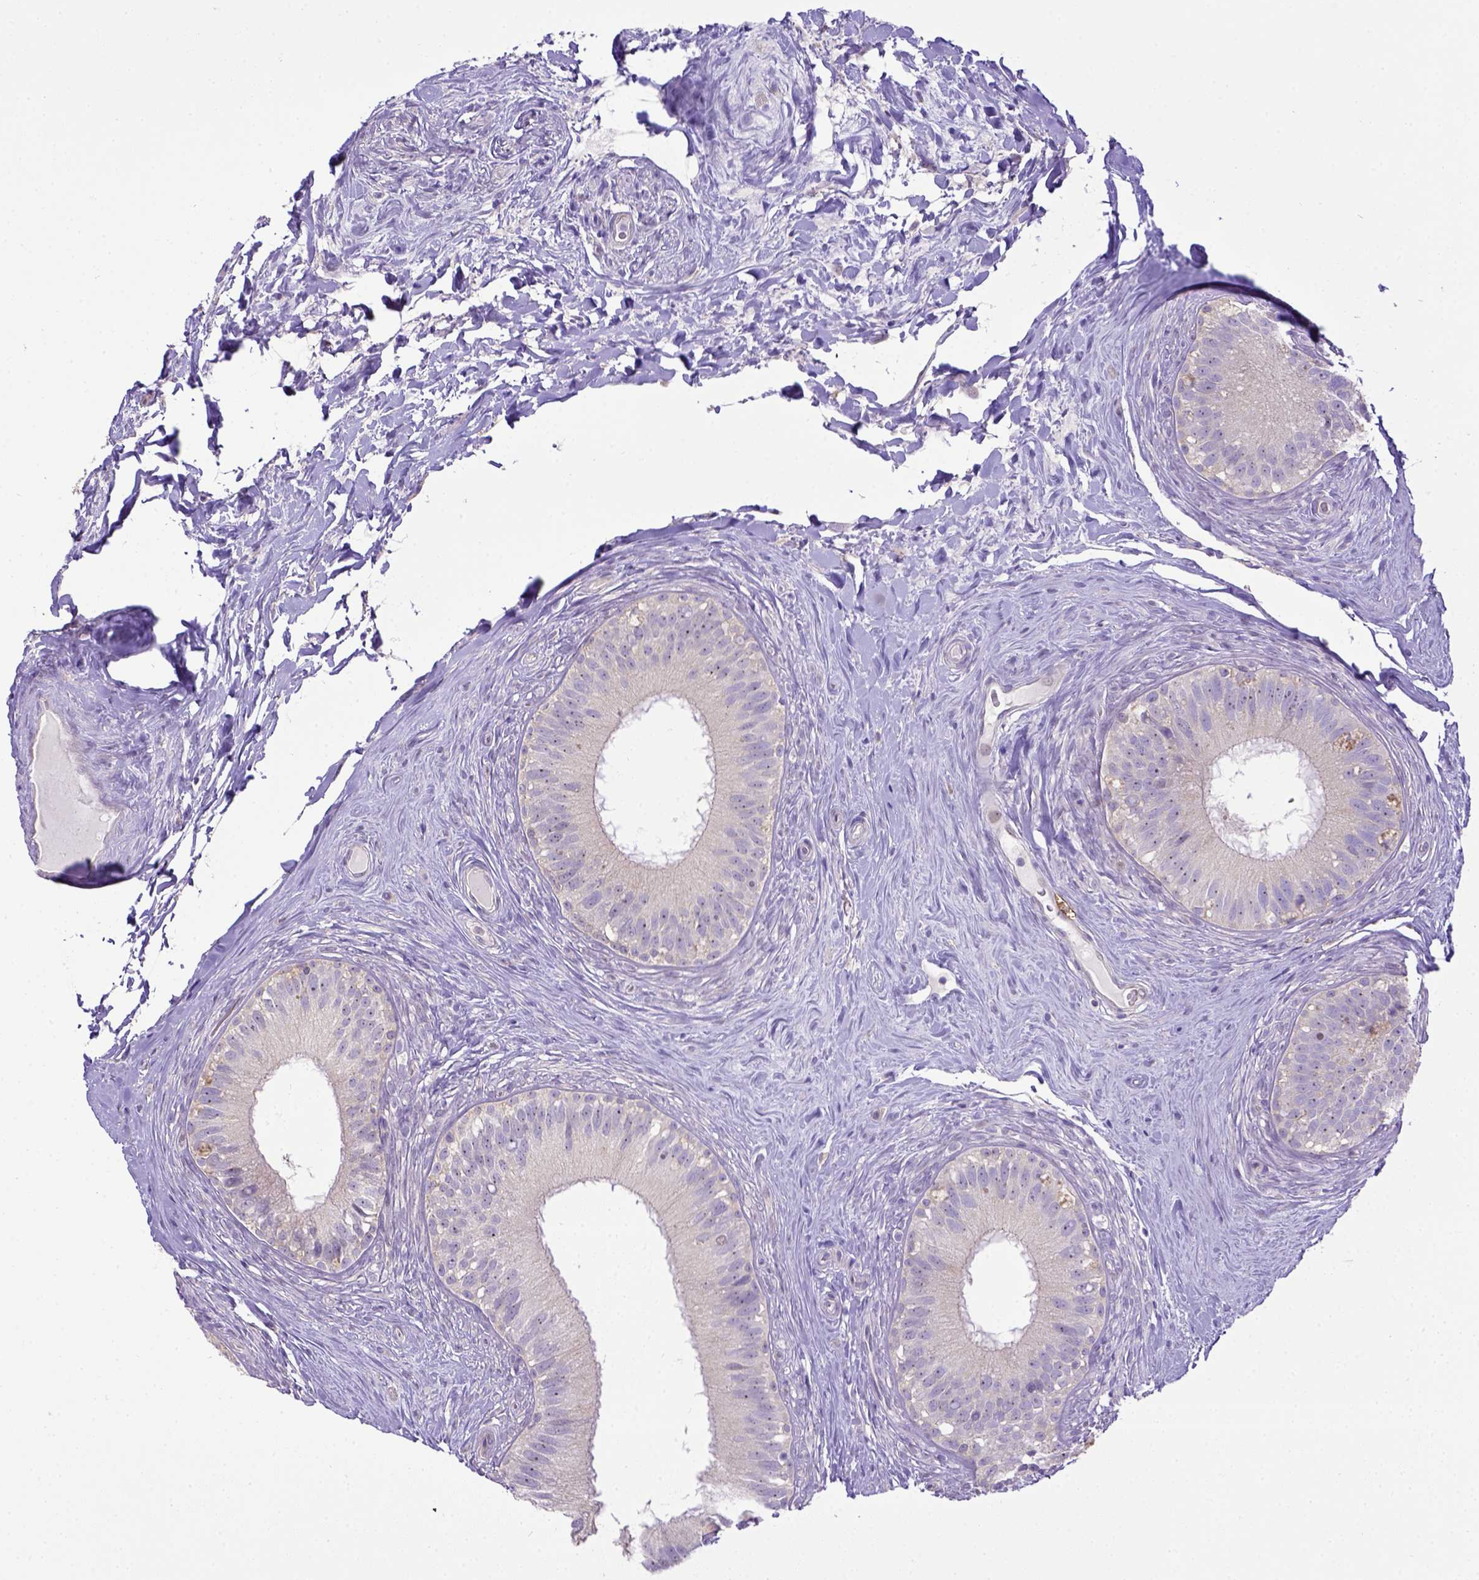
{"staining": {"intensity": "negative", "quantity": "none", "location": "none"}, "tissue": "epididymis", "cell_type": "Glandular cells", "image_type": "normal", "snomed": [{"axis": "morphology", "description": "Normal tissue, NOS"}, {"axis": "topography", "description": "Epididymis"}], "caption": "The micrograph demonstrates no significant positivity in glandular cells of epididymis.", "gene": "CD40", "patient": {"sex": "male", "age": 59}}